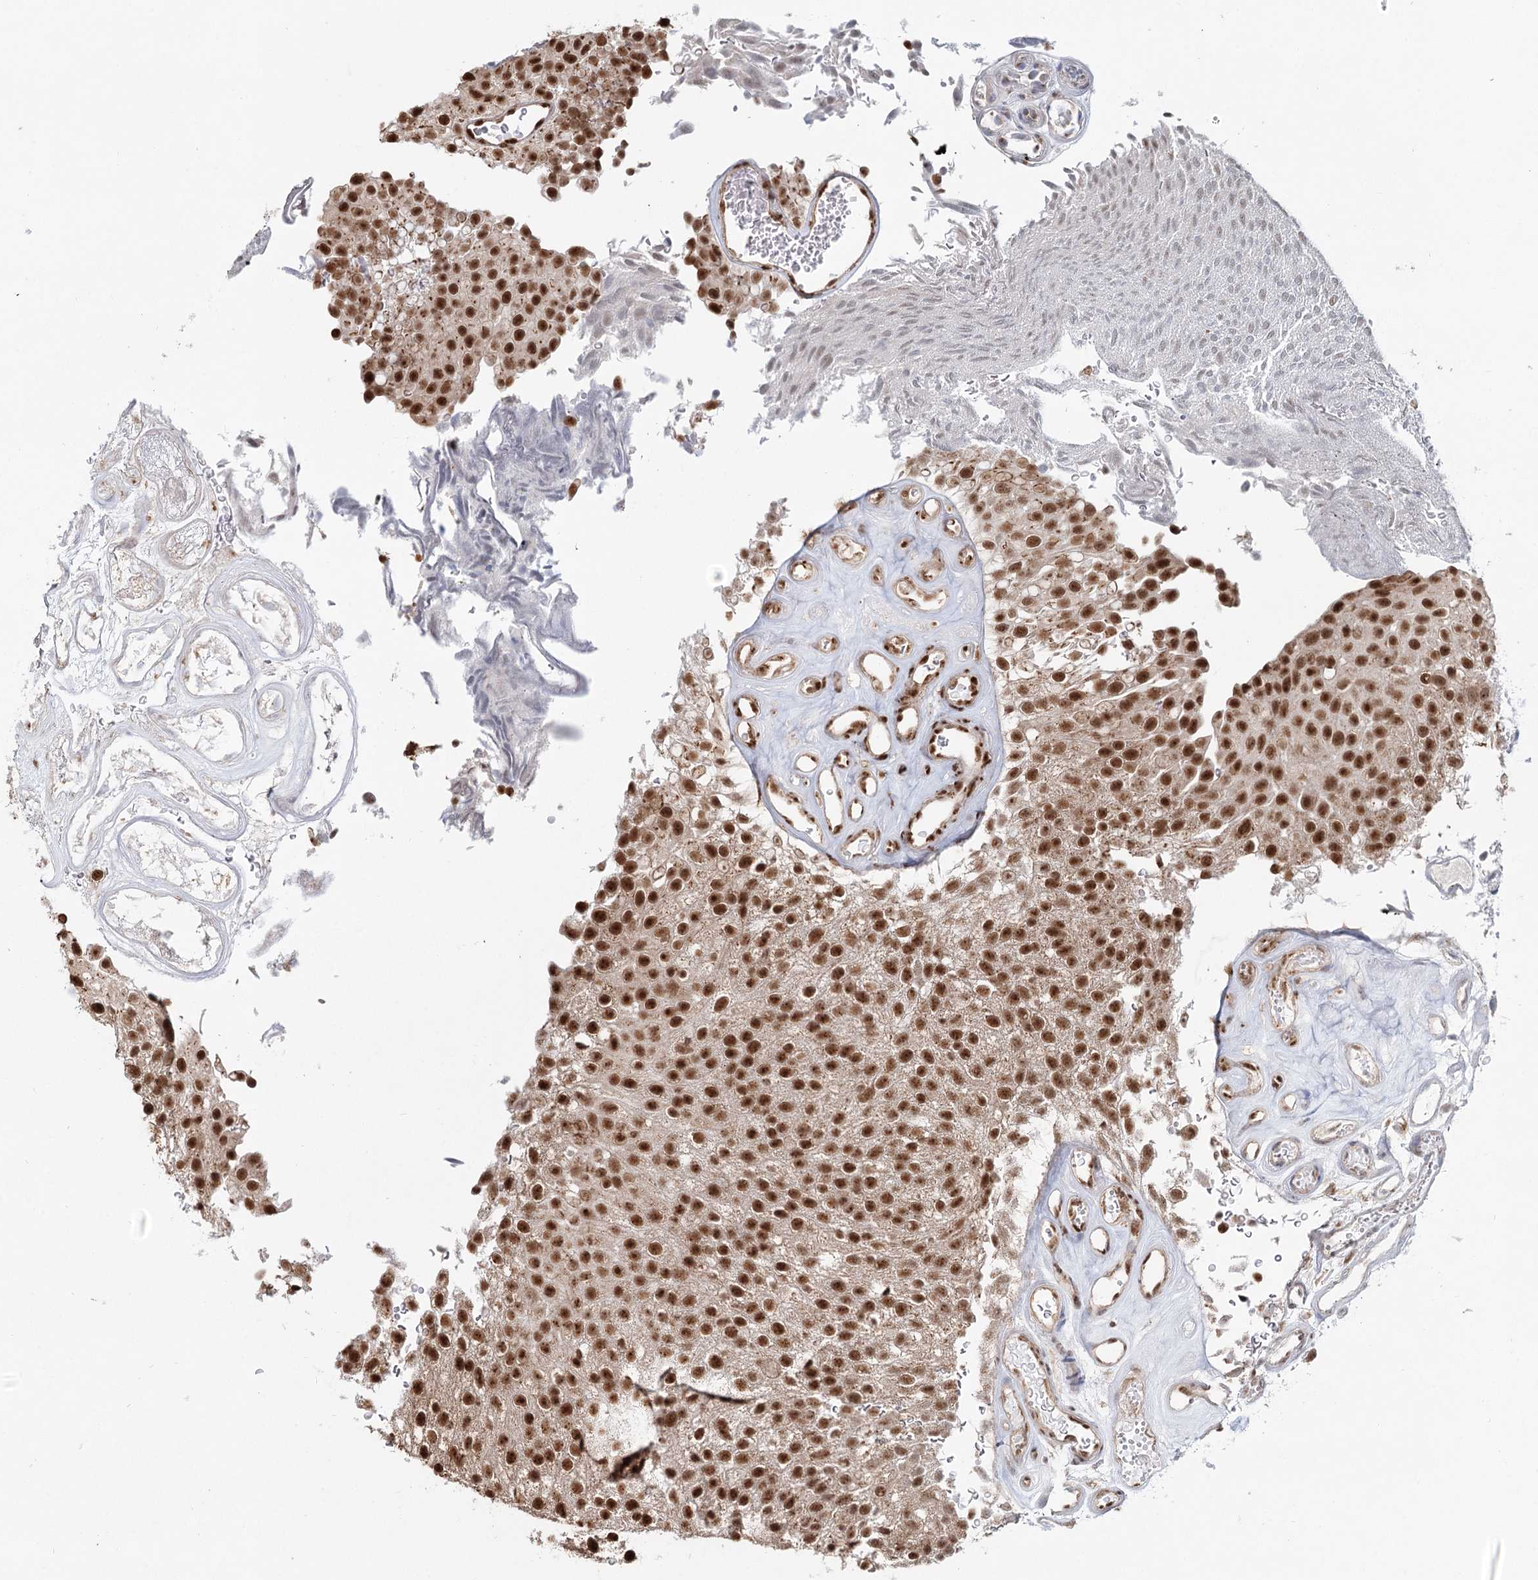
{"staining": {"intensity": "strong", "quantity": ">75%", "location": "nuclear"}, "tissue": "urothelial cancer", "cell_type": "Tumor cells", "image_type": "cancer", "snomed": [{"axis": "morphology", "description": "Urothelial carcinoma, Low grade"}, {"axis": "topography", "description": "Urinary bladder"}], "caption": "Urothelial carcinoma (low-grade) was stained to show a protein in brown. There is high levels of strong nuclear positivity in approximately >75% of tumor cells. (DAB (3,3'-diaminobenzidine) IHC with brightfield microscopy, high magnification).", "gene": "GPALPP1", "patient": {"sex": "male", "age": 78}}